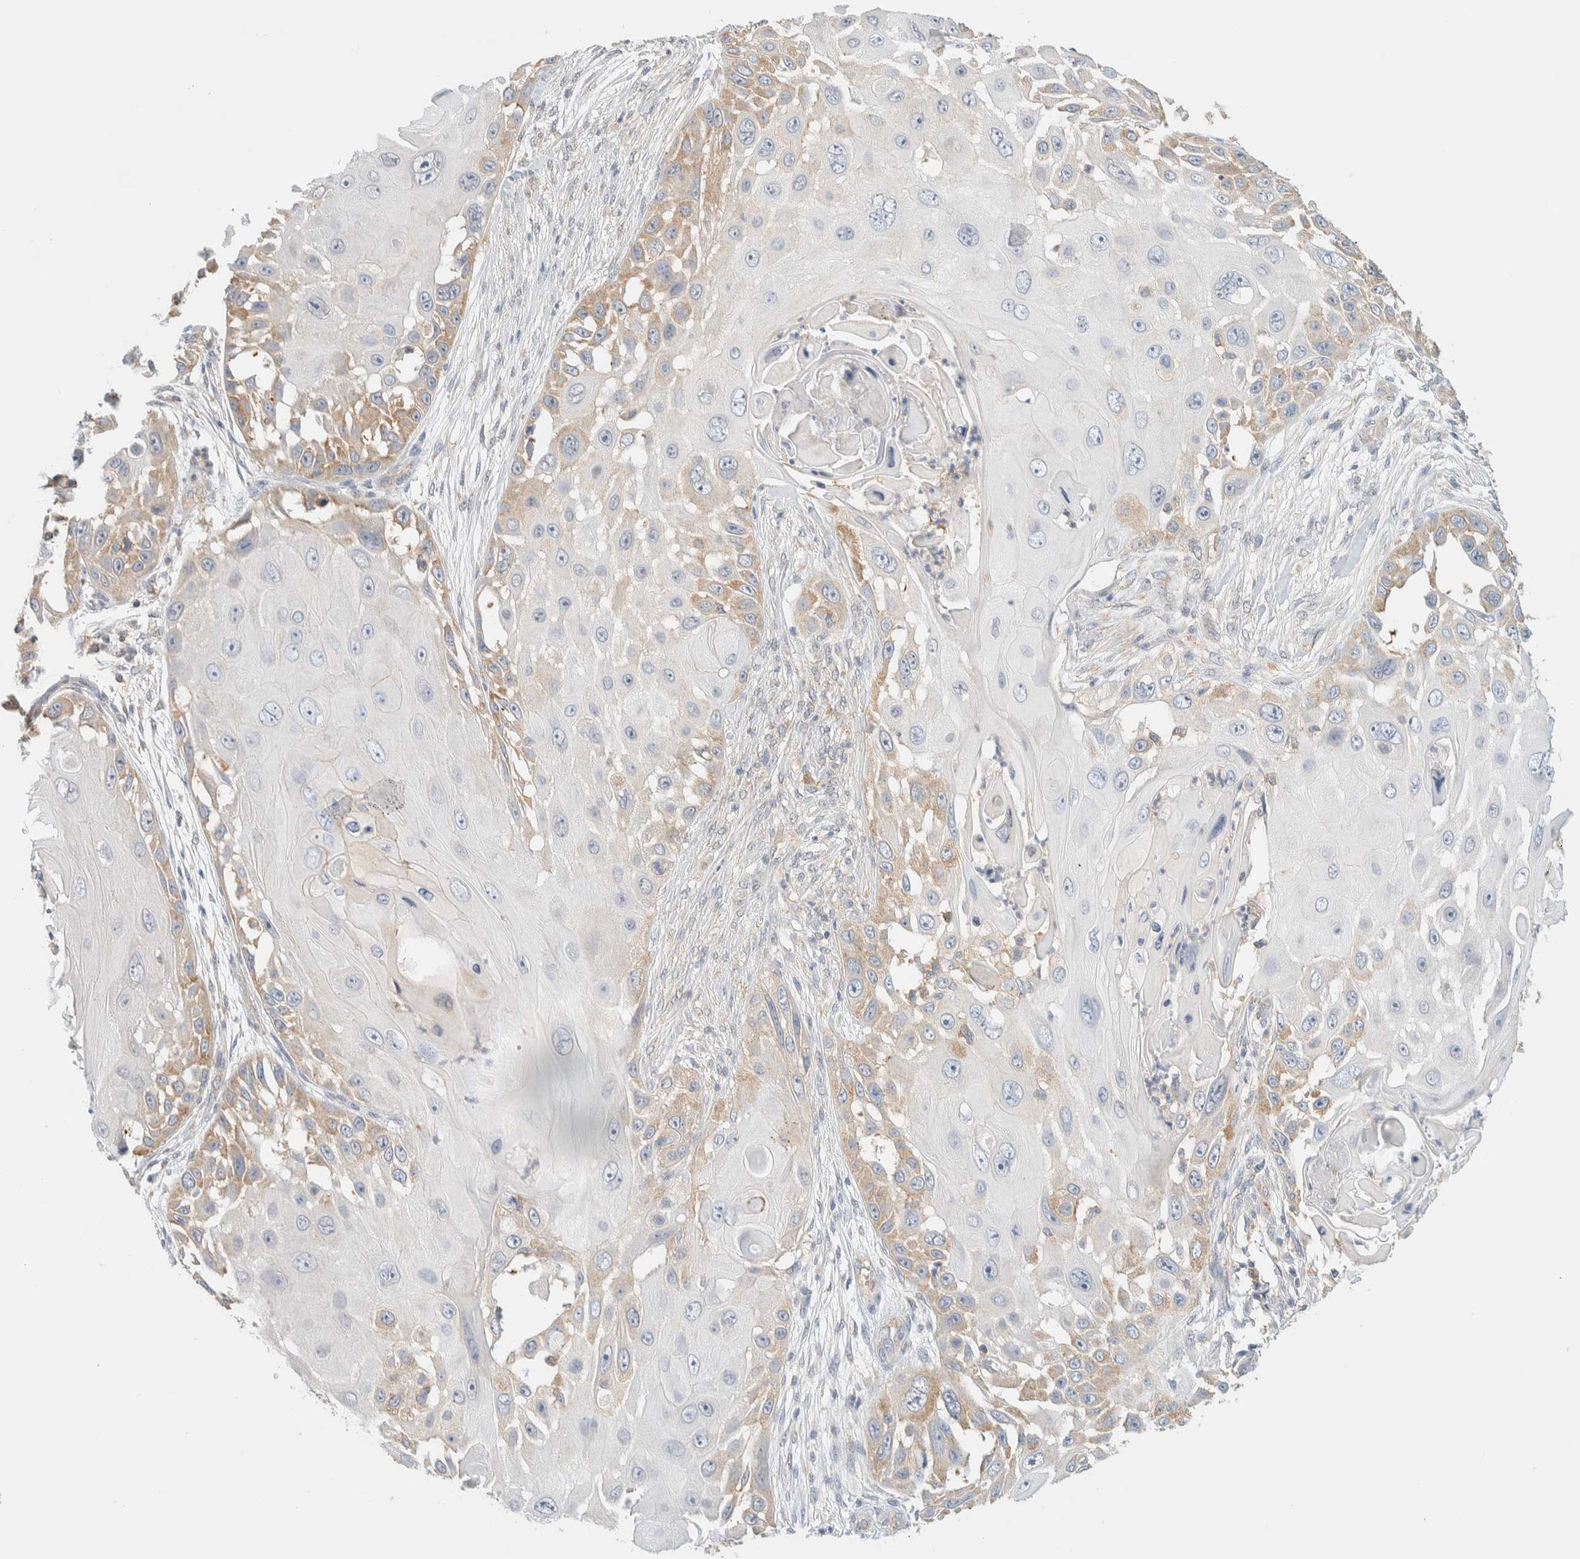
{"staining": {"intensity": "weak", "quantity": "25%-75%", "location": "cytoplasmic/membranous"}, "tissue": "skin cancer", "cell_type": "Tumor cells", "image_type": "cancer", "snomed": [{"axis": "morphology", "description": "Squamous cell carcinoma, NOS"}, {"axis": "topography", "description": "Skin"}], "caption": "This is an image of immunohistochemistry staining of skin cancer, which shows weak expression in the cytoplasmic/membranous of tumor cells.", "gene": "TBC1D8B", "patient": {"sex": "female", "age": 44}}